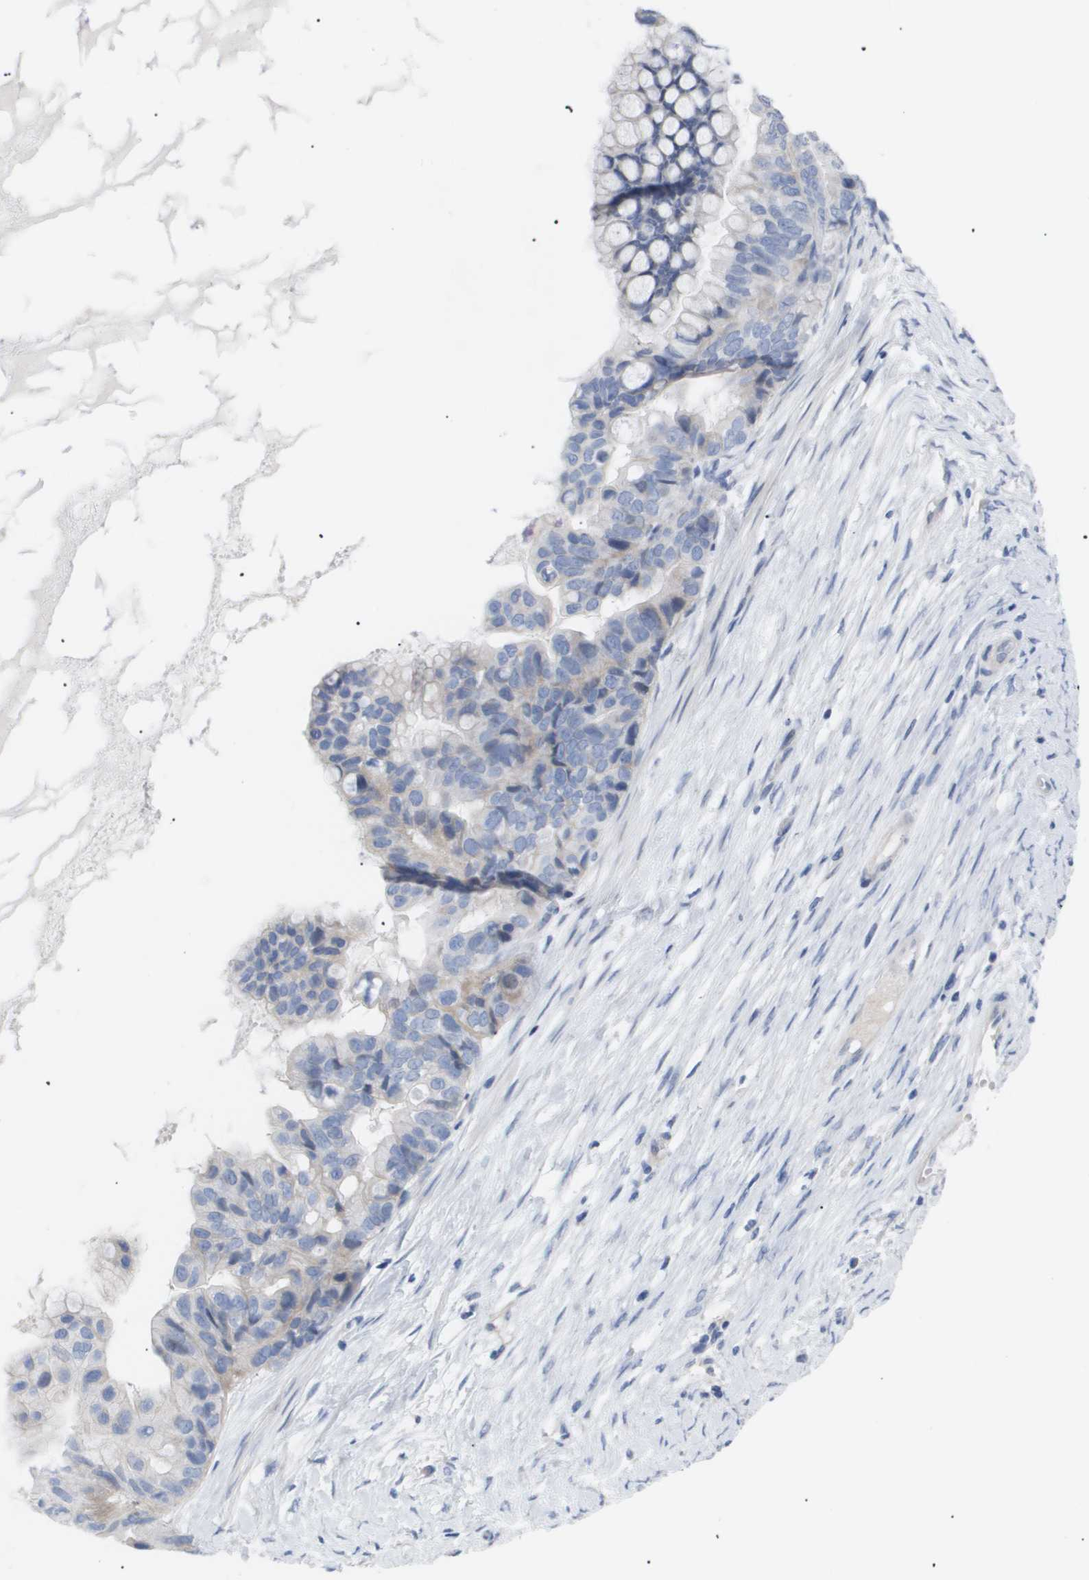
{"staining": {"intensity": "negative", "quantity": "none", "location": "none"}, "tissue": "ovarian cancer", "cell_type": "Tumor cells", "image_type": "cancer", "snomed": [{"axis": "morphology", "description": "Cystadenocarcinoma, mucinous, NOS"}, {"axis": "topography", "description": "Ovary"}], "caption": "High power microscopy photomicrograph of an immunohistochemistry (IHC) histopathology image of ovarian cancer (mucinous cystadenocarcinoma), revealing no significant staining in tumor cells.", "gene": "CAV3", "patient": {"sex": "female", "age": 80}}